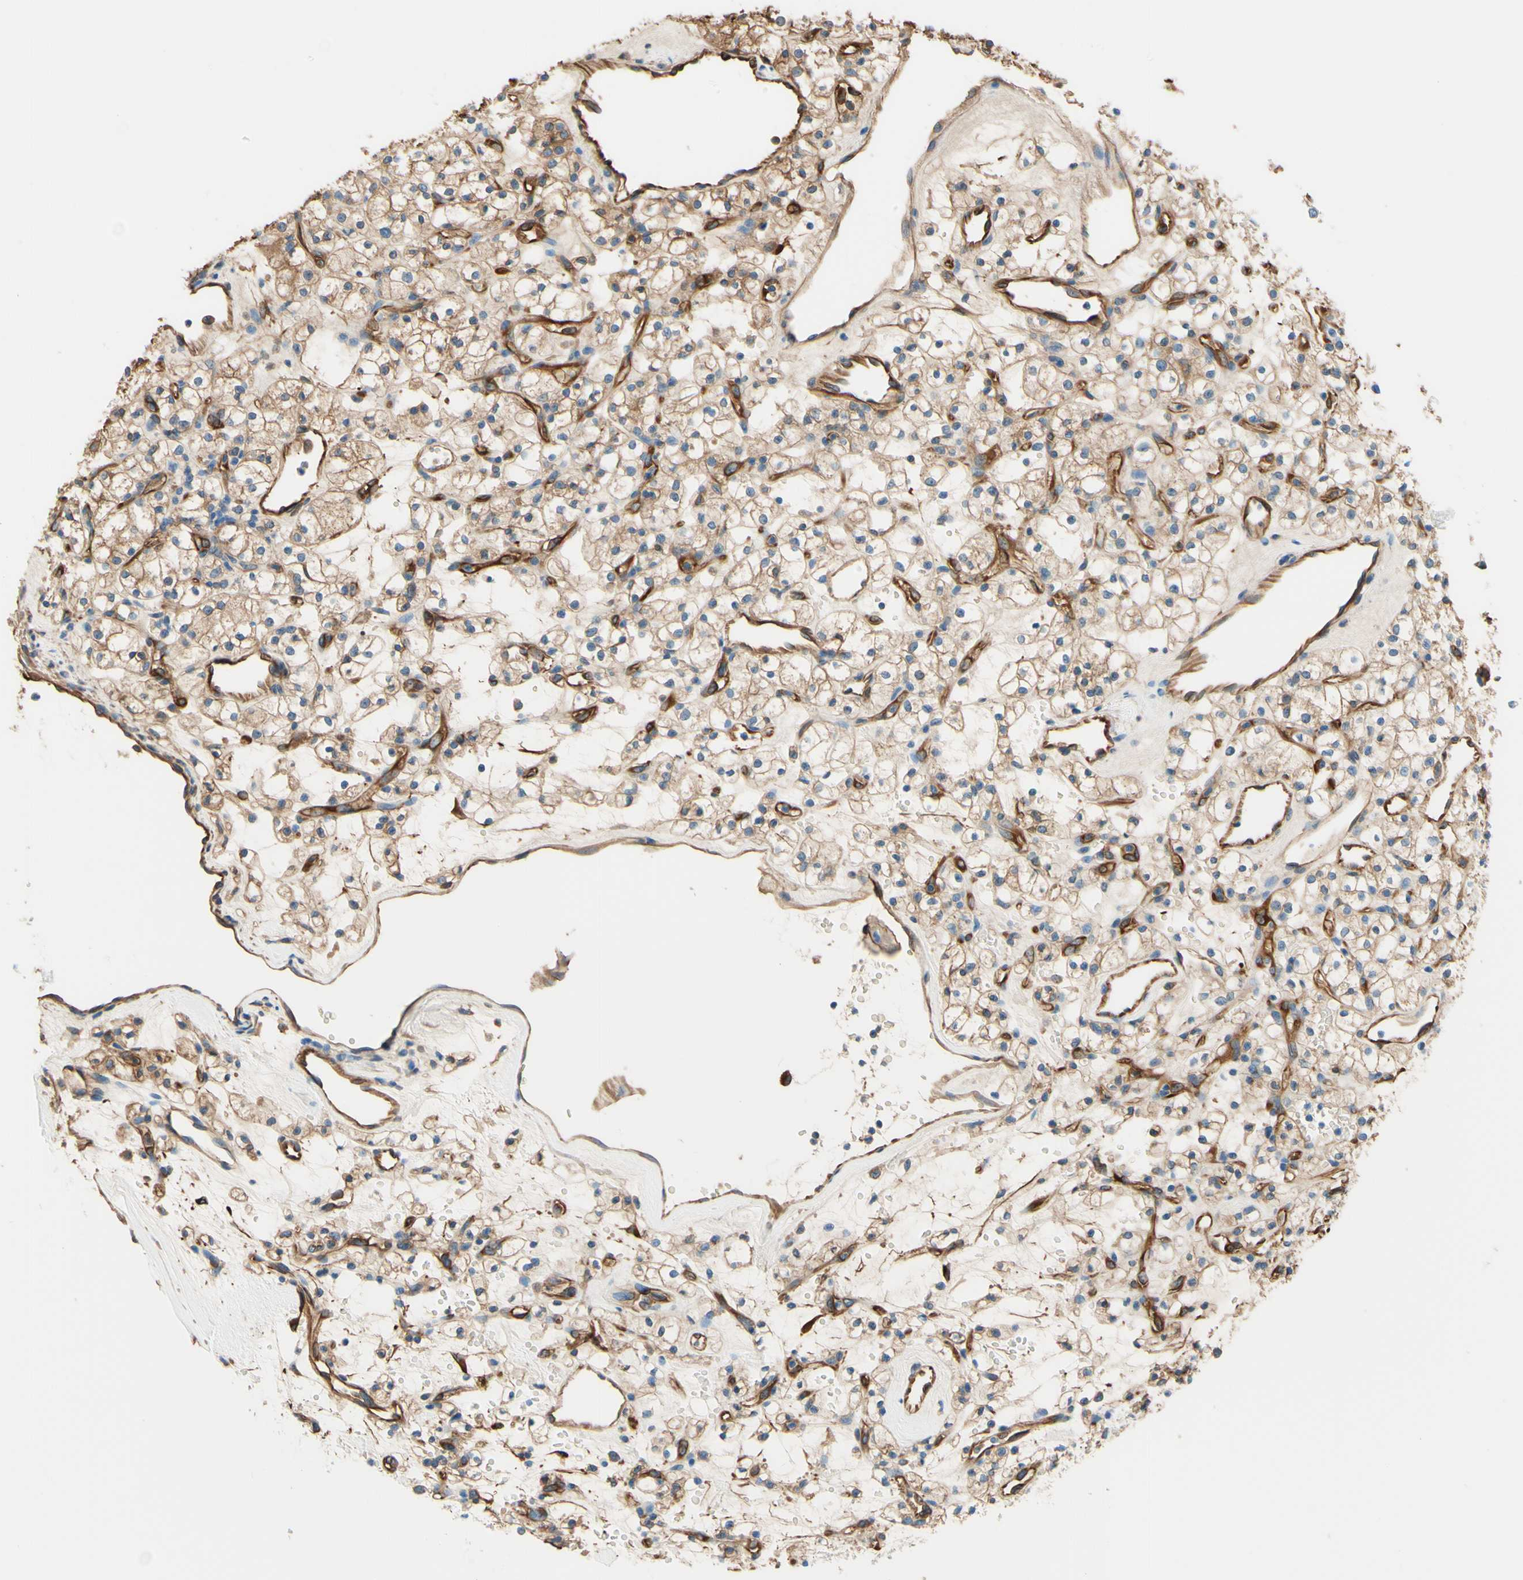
{"staining": {"intensity": "weak", "quantity": ">75%", "location": "cytoplasmic/membranous"}, "tissue": "renal cancer", "cell_type": "Tumor cells", "image_type": "cancer", "snomed": [{"axis": "morphology", "description": "Adenocarcinoma, NOS"}, {"axis": "topography", "description": "Kidney"}], "caption": "Protein analysis of renal cancer tissue demonstrates weak cytoplasmic/membranous staining in about >75% of tumor cells. (brown staining indicates protein expression, while blue staining denotes nuclei).", "gene": "DPYSL3", "patient": {"sex": "female", "age": 60}}